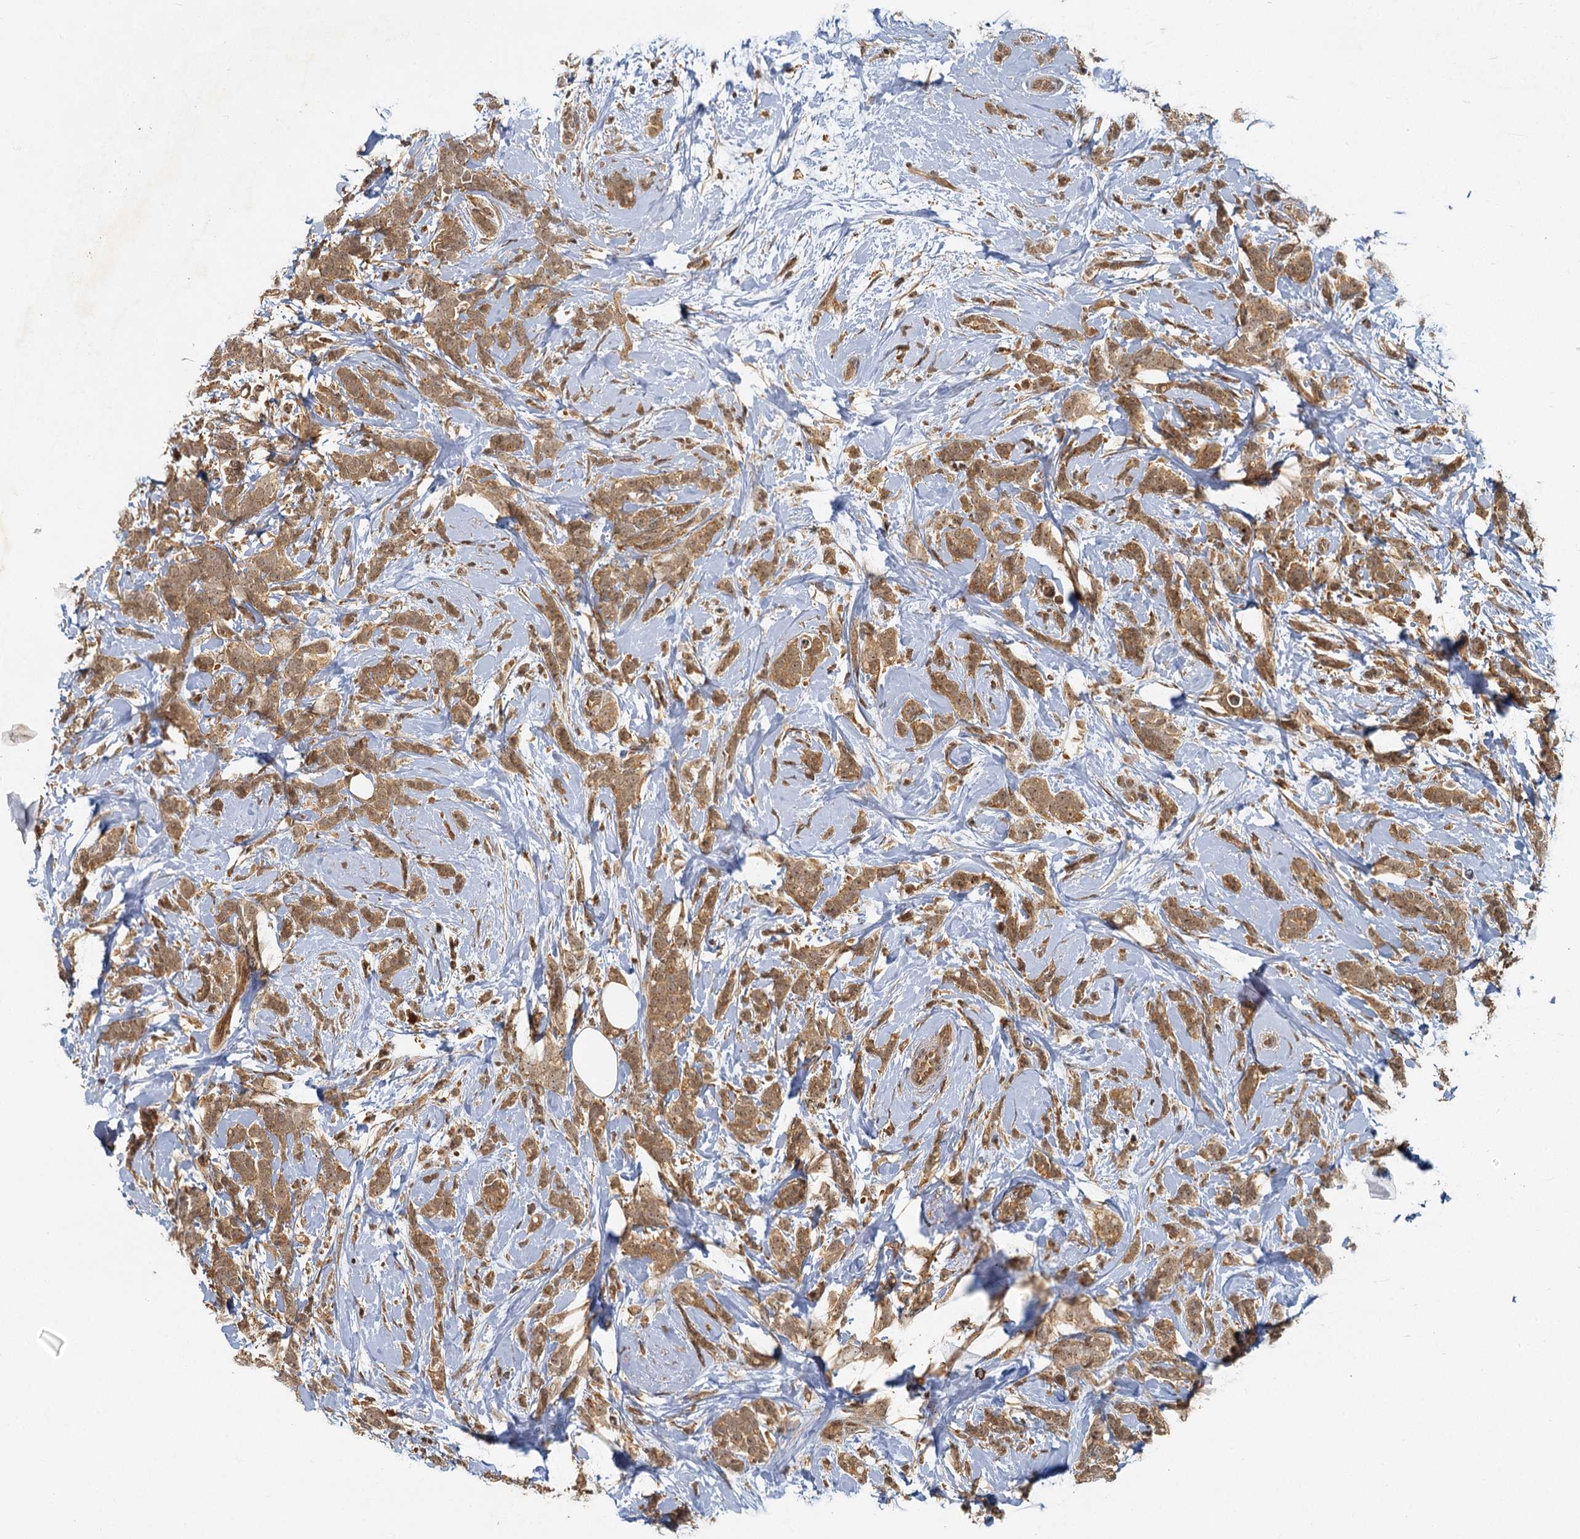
{"staining": {"intensity": "moderate", "quantity": ">75%", "location": "cytoplasmic/membranous,nuclear"}, "tissue": "breast cancer", "cell_type": "Tumor cells", "image_type": "cancer", "snomed": [{"axis": "morphology", "description": "Lobular carcinoma"}, {"axis": "topography", "description": "Breast"}], "caption": "Immunohistochemical staining of human breast lobular carcinoma exhibits medium levels of moderate cytoplasmic/membranous and nuclear staining in approximately >75% of tumor cells.", "gene": "ZNF549", "patient": {"sex": "female", "age": 58}}